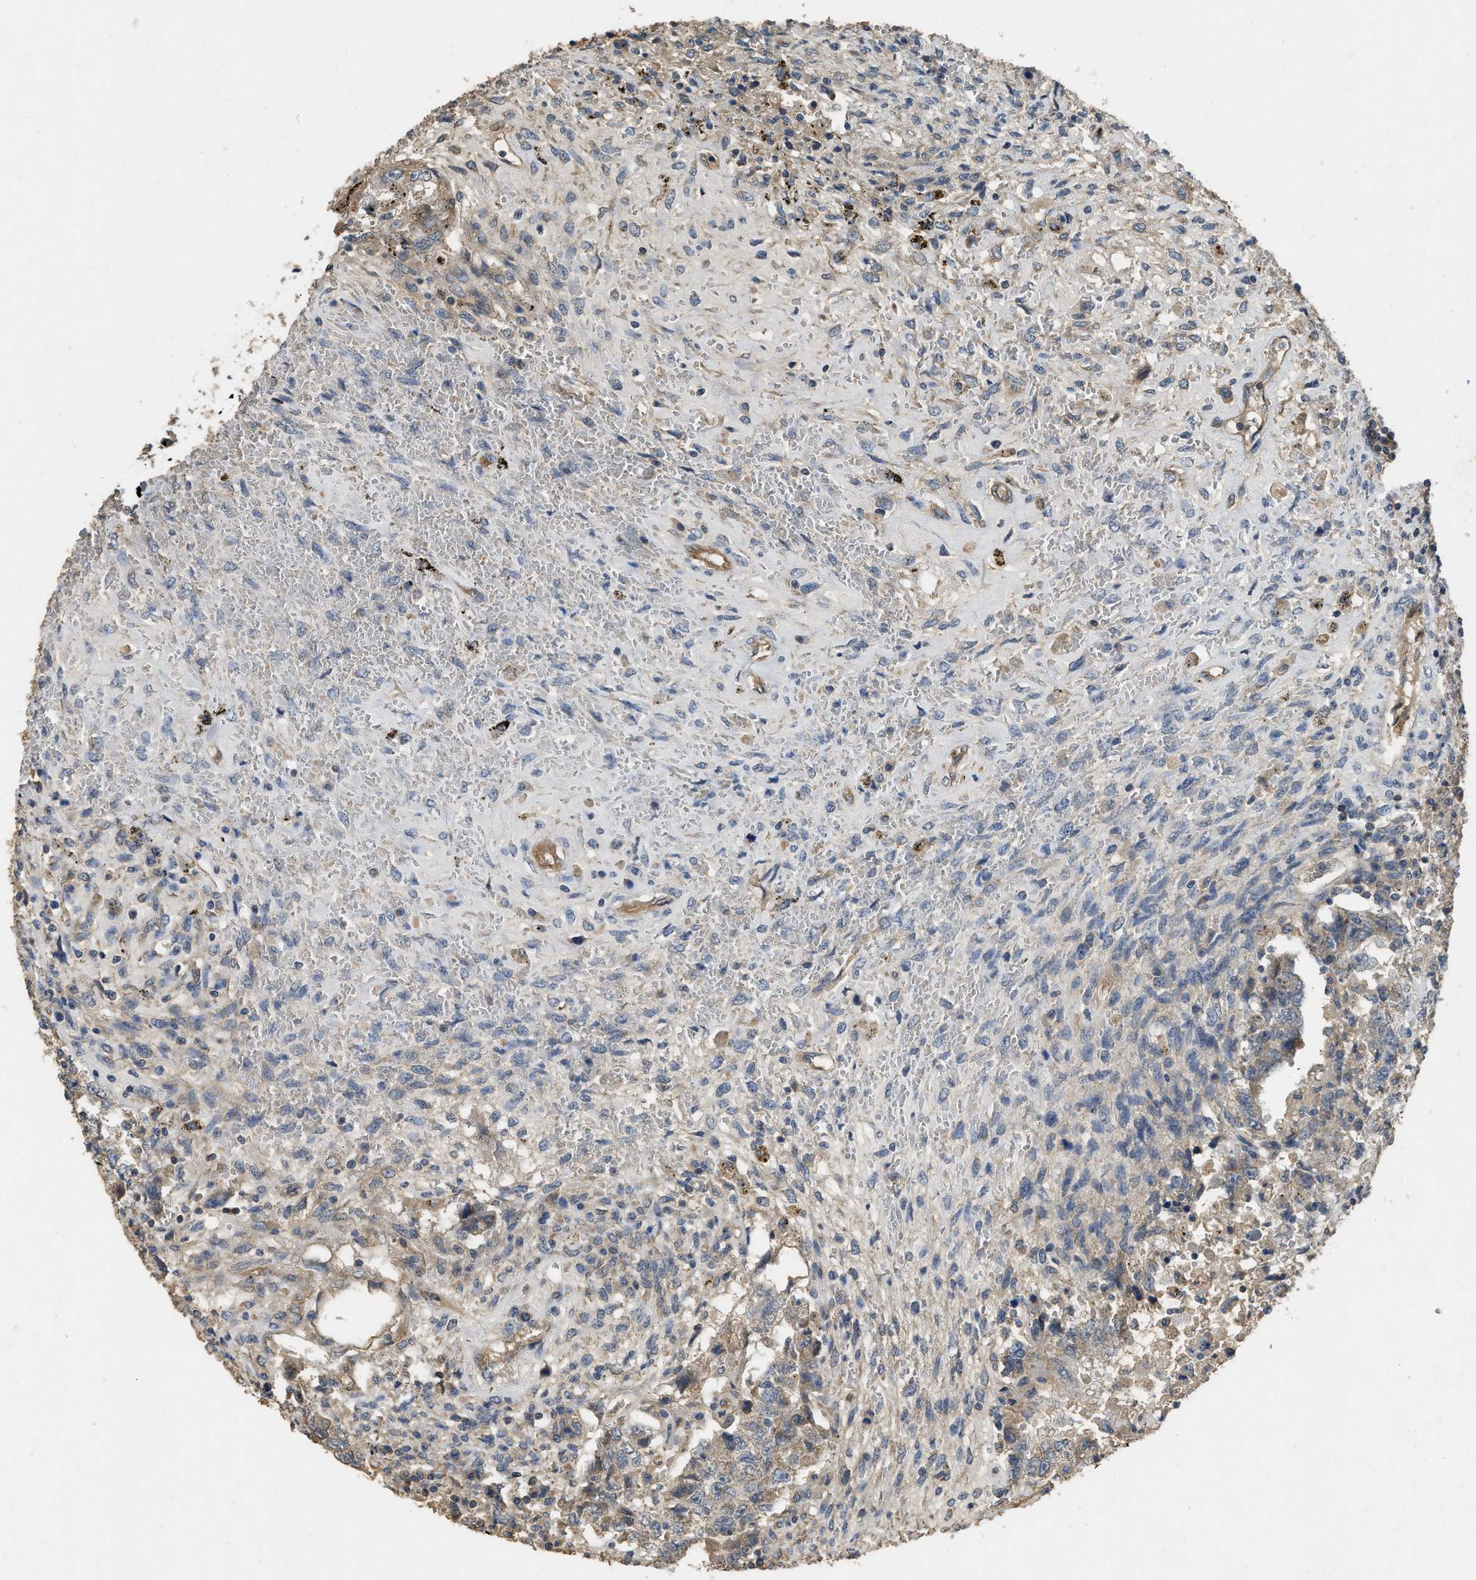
{"staining": {"intensity": "negative", "quantity": "none", "location": "none"}, "tissue": "testis cancer", "cell_type": "Tumor cells", "image_type": "cancer", "snomed": [{"axis": "morphology", "description": "Carcinoma, Embryonal, NOS"}, {"axis": "topography", "description": "Testis"}], "caption": "This is an IHC histopathology image of testis embryonal carcinoma. There is no expression in tumor cells.", "gene": "PPP3CA", "patient": {"sex": "male", "age": 26}}